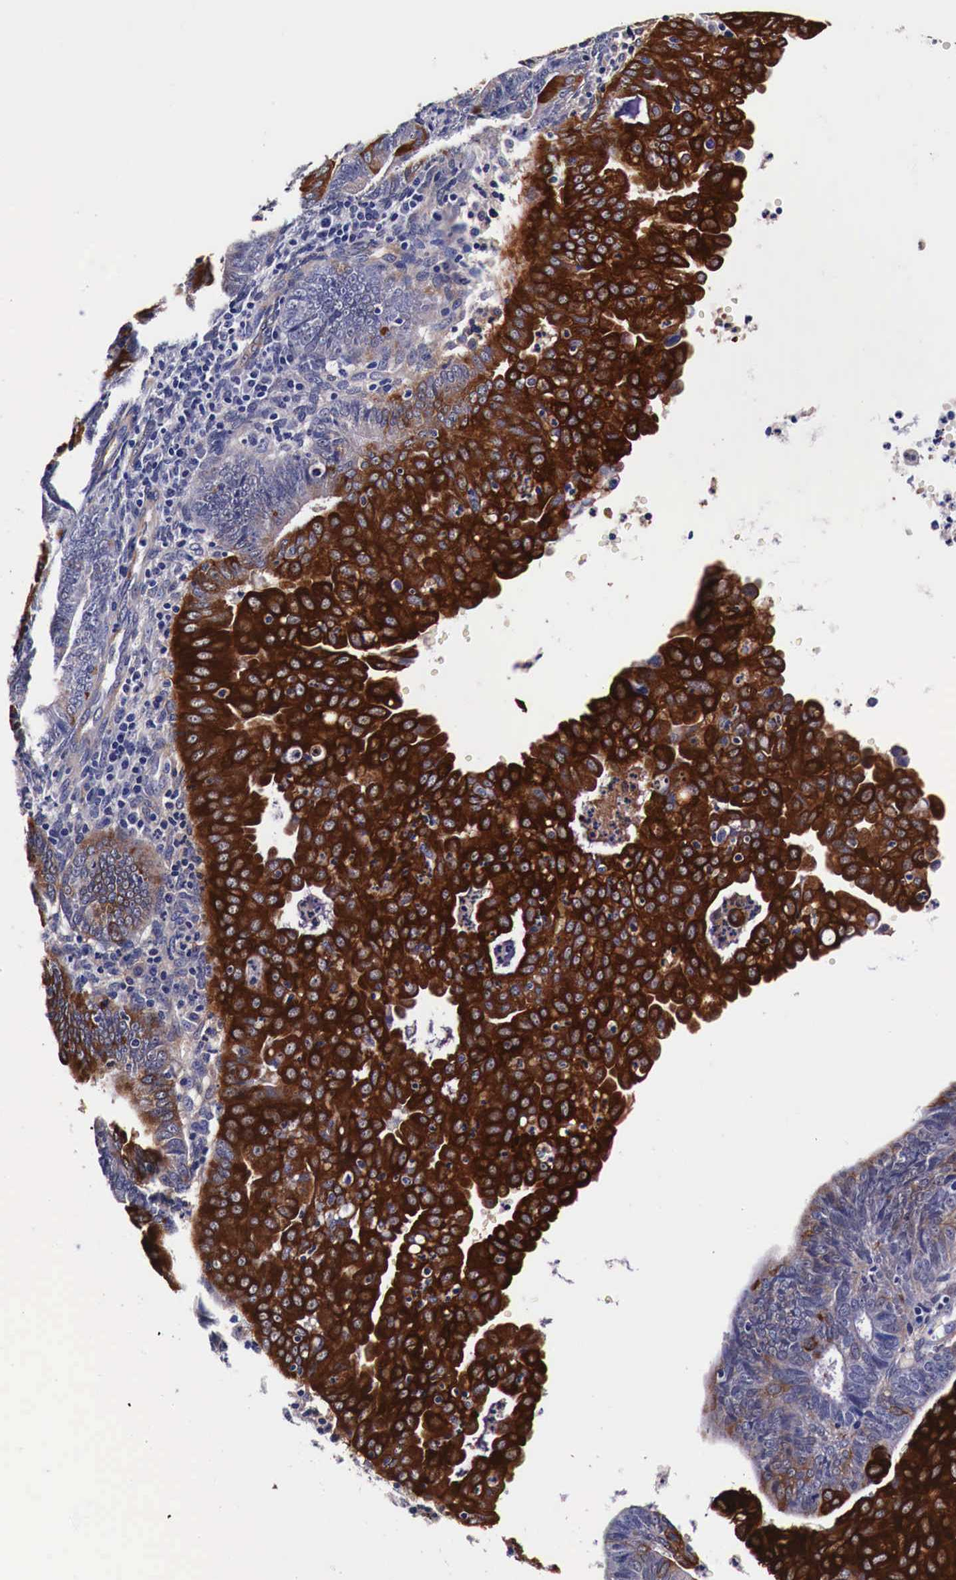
{"staining": {"intensity": "strong", "quantity": ">75%", "location": "cytoplasmic/membranous"}, "tissue": "endometrial cancer", "cell_type": "Tumor cells", "image_type": "cancer", "snomed": [{"axis": "morphology", "description": "Adenocarcinoma, NOS"}, {"axis": "topography", "description": "Endometrium"}], "caption": "Immunohistochemical staining of endometrial cancer demonstrates high levels of strong cytoplasmic/membranous protein expression in approximately >75% of tumor cells. (brown staining indicates protein expression, while blue staining denotes nuclei).", "gene": "HSPB1", "patient": {"sex": "female", "age": 60}}